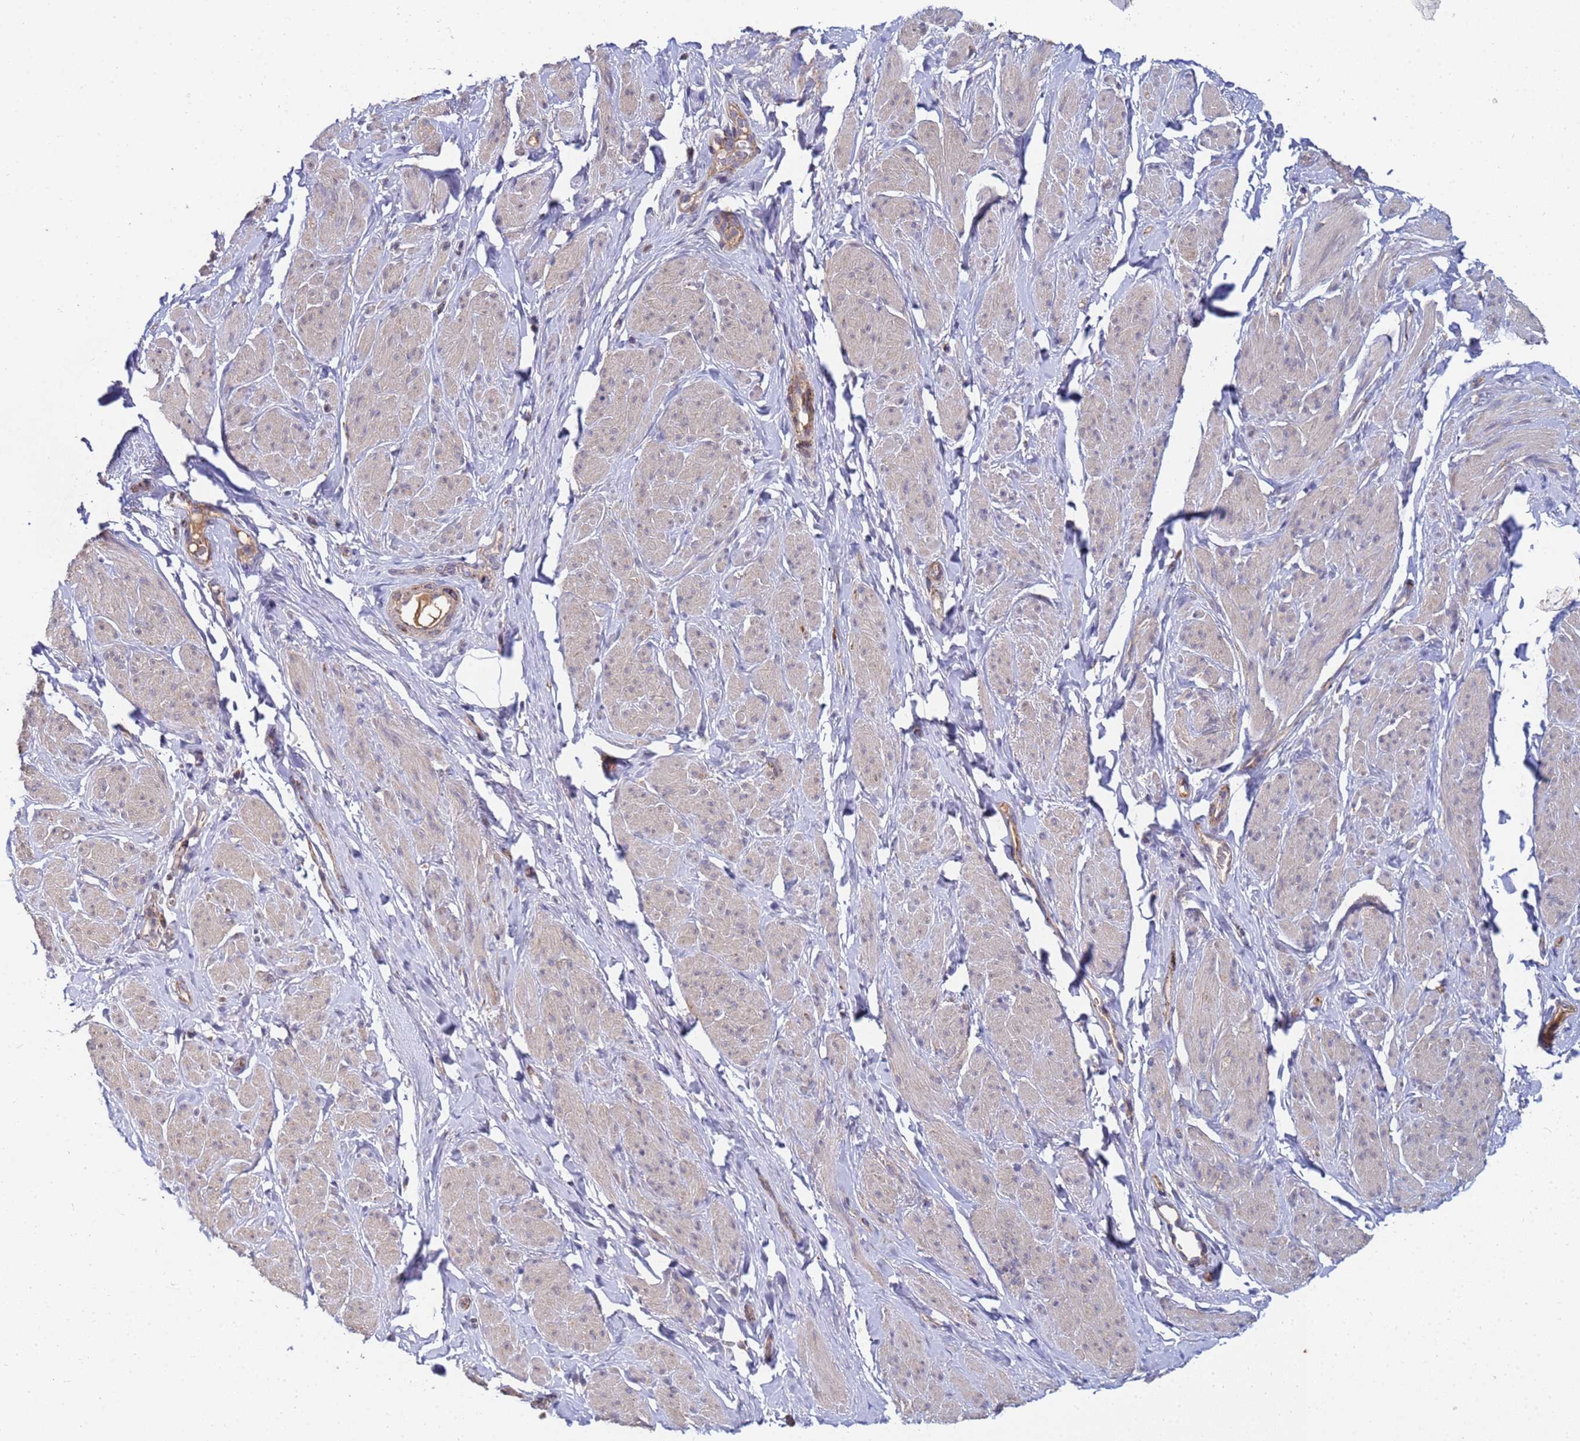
{"staining": {"intensity": "negative", "quantity": "none", "location": "none"}, "tissue": "smooth muscle", "cell_type": "Smooth muscle cells", "image_type": "normal", "snomed": [{"axis": "morphology", "description": "Normal tissue, NOS"}, {"axis": "topography", "description": "Smooth muscle"}, {"axis": "topography", "description": "Peripheral nerve tissue"}], "caption": "Normal smooth muscle was stained to show a protein in brown. There is no significant expression in smooth muscle cells.", "gene": "C5orf34", "patient": {"sex": "male", "age": 69}}